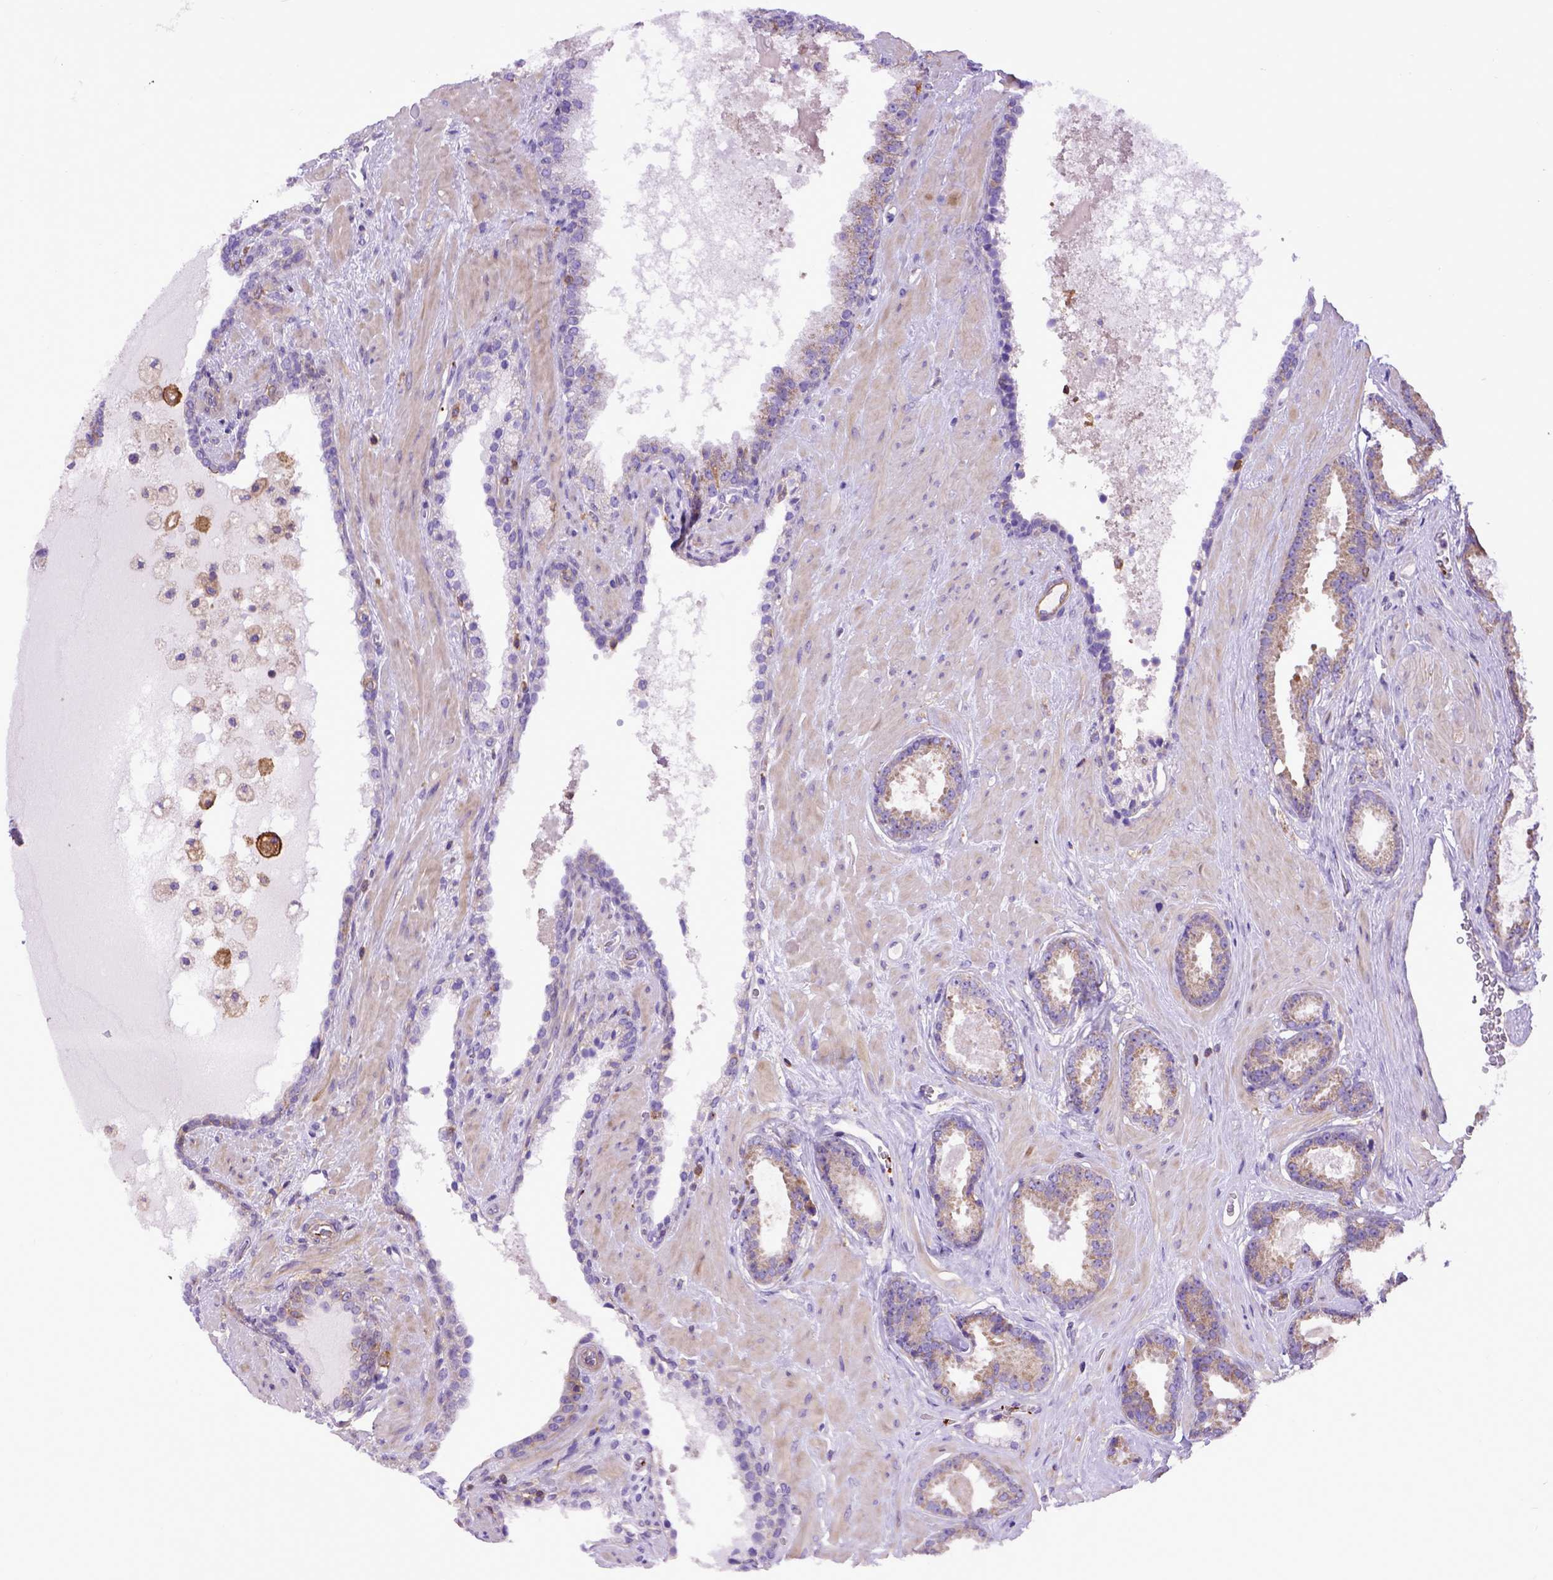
{"staining": {"intensity": "weak", "quantity": "<25%", "location": "cytoplasmic/membranous"}, "tissue": "prostate cancer", "cell_type": "Tumor cells", "image_type": "cancer", "snomed": [{"axis": "morphology", "description": "Adenocarcinoma, Low grade"}, {"axis": "topography", "description": "Prostate"}], "caption": "Micrograph shows no significant protein staining in tumor cells of prostate cancer (adenocarcinoma (low-grade)).", "gene": "ASAH2", "patient": {"sex": "male", "age": 62}}